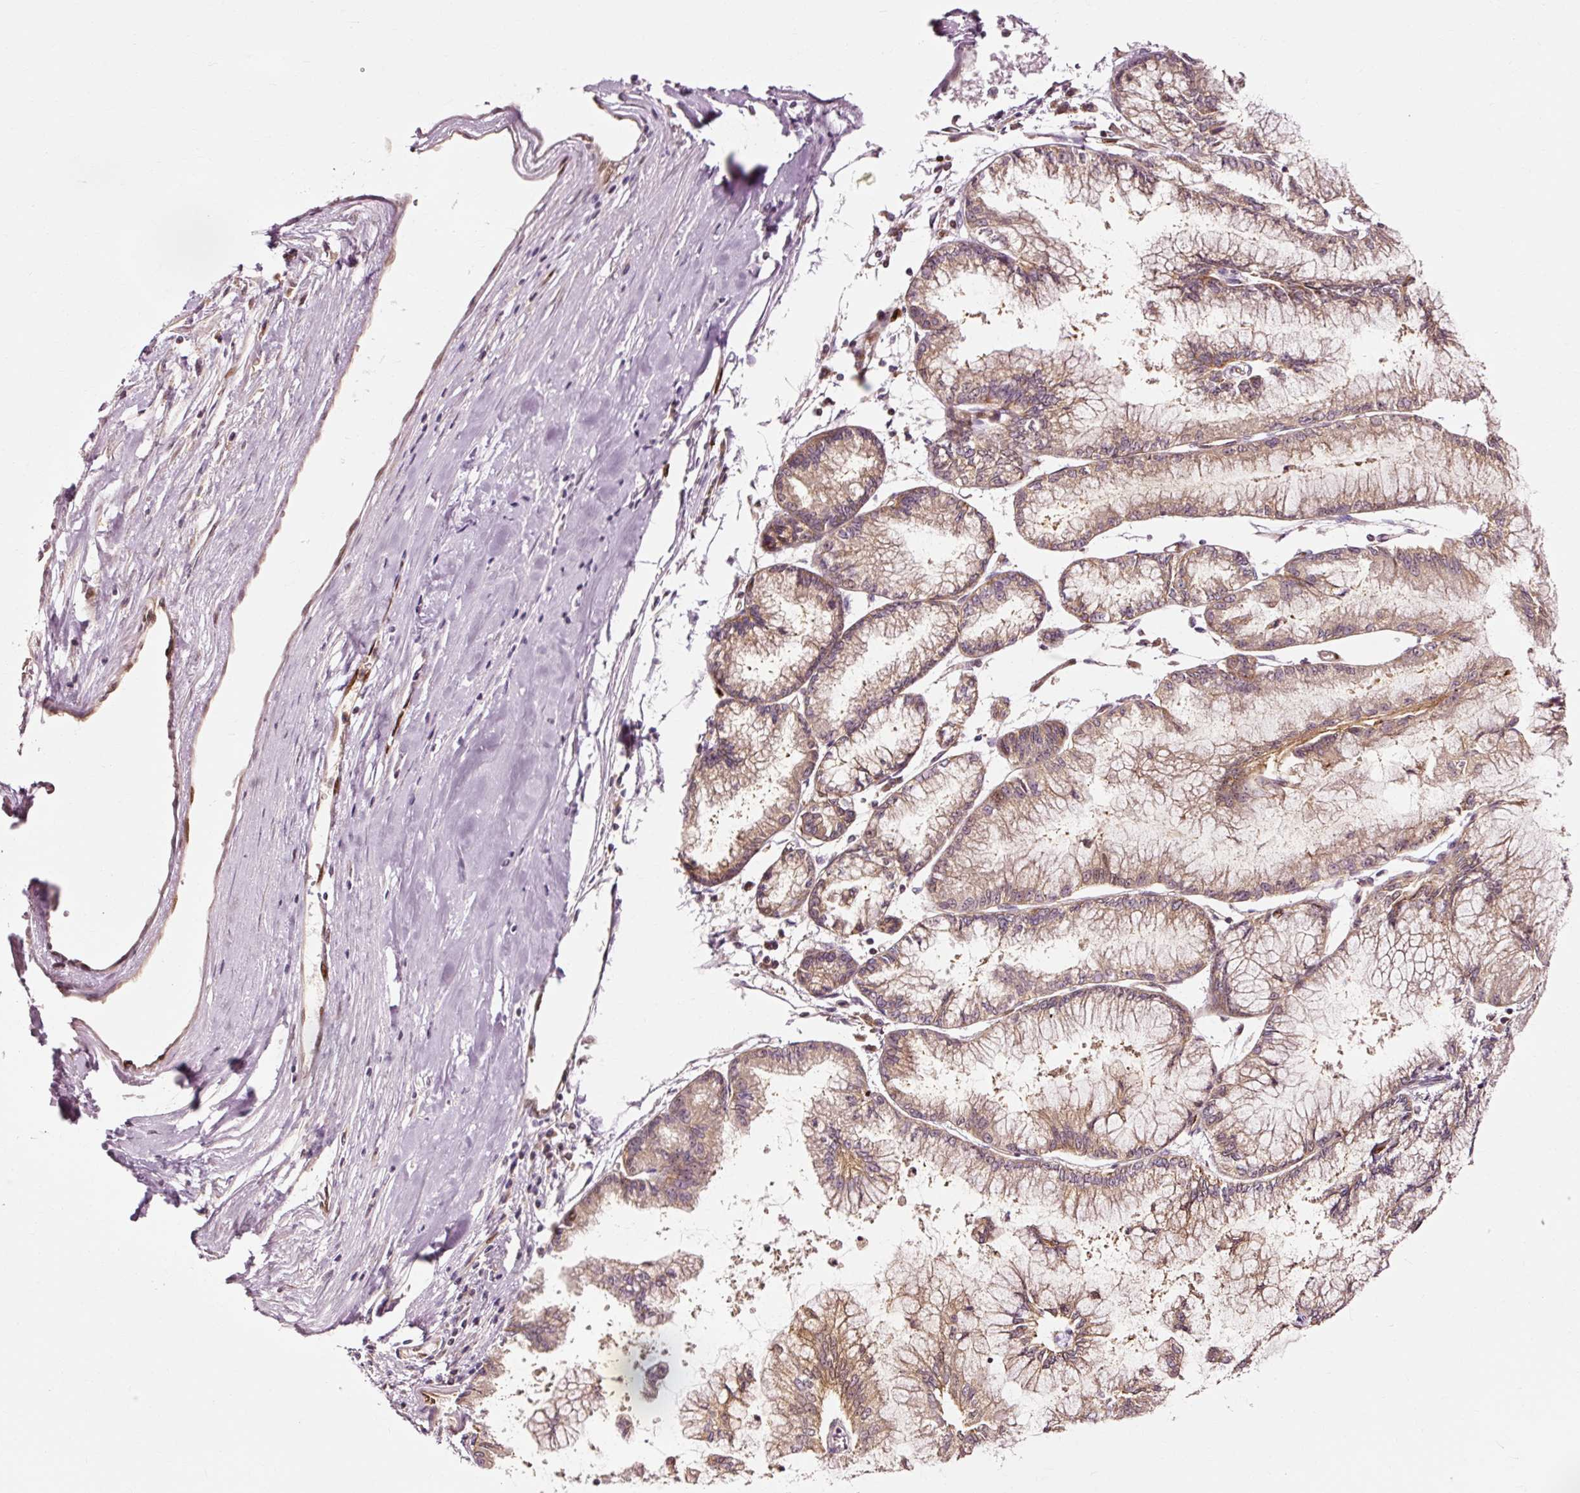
{"staining": {"intensity": "moderate", "quantity": ">75%", "location": "cytoplasmic/membranous"}, "tissue": "pancreatic cancer", "cell_type": "Tumor cells", "image_type": "cancer", "snomed": [{"axis": "morphology", "description": "Adenocarcinoma, NOS"}, {"axis": "topography", "description": "Pancreas"}], "caption": "Immunohistochemical staining of human pancreatic cancer demonstrates moderate cytoplasmic/membranous protein expression in approximately >75% of tumor cells.", "gene": "NAPA", "patient": {"sex": "male", "age": 73}}